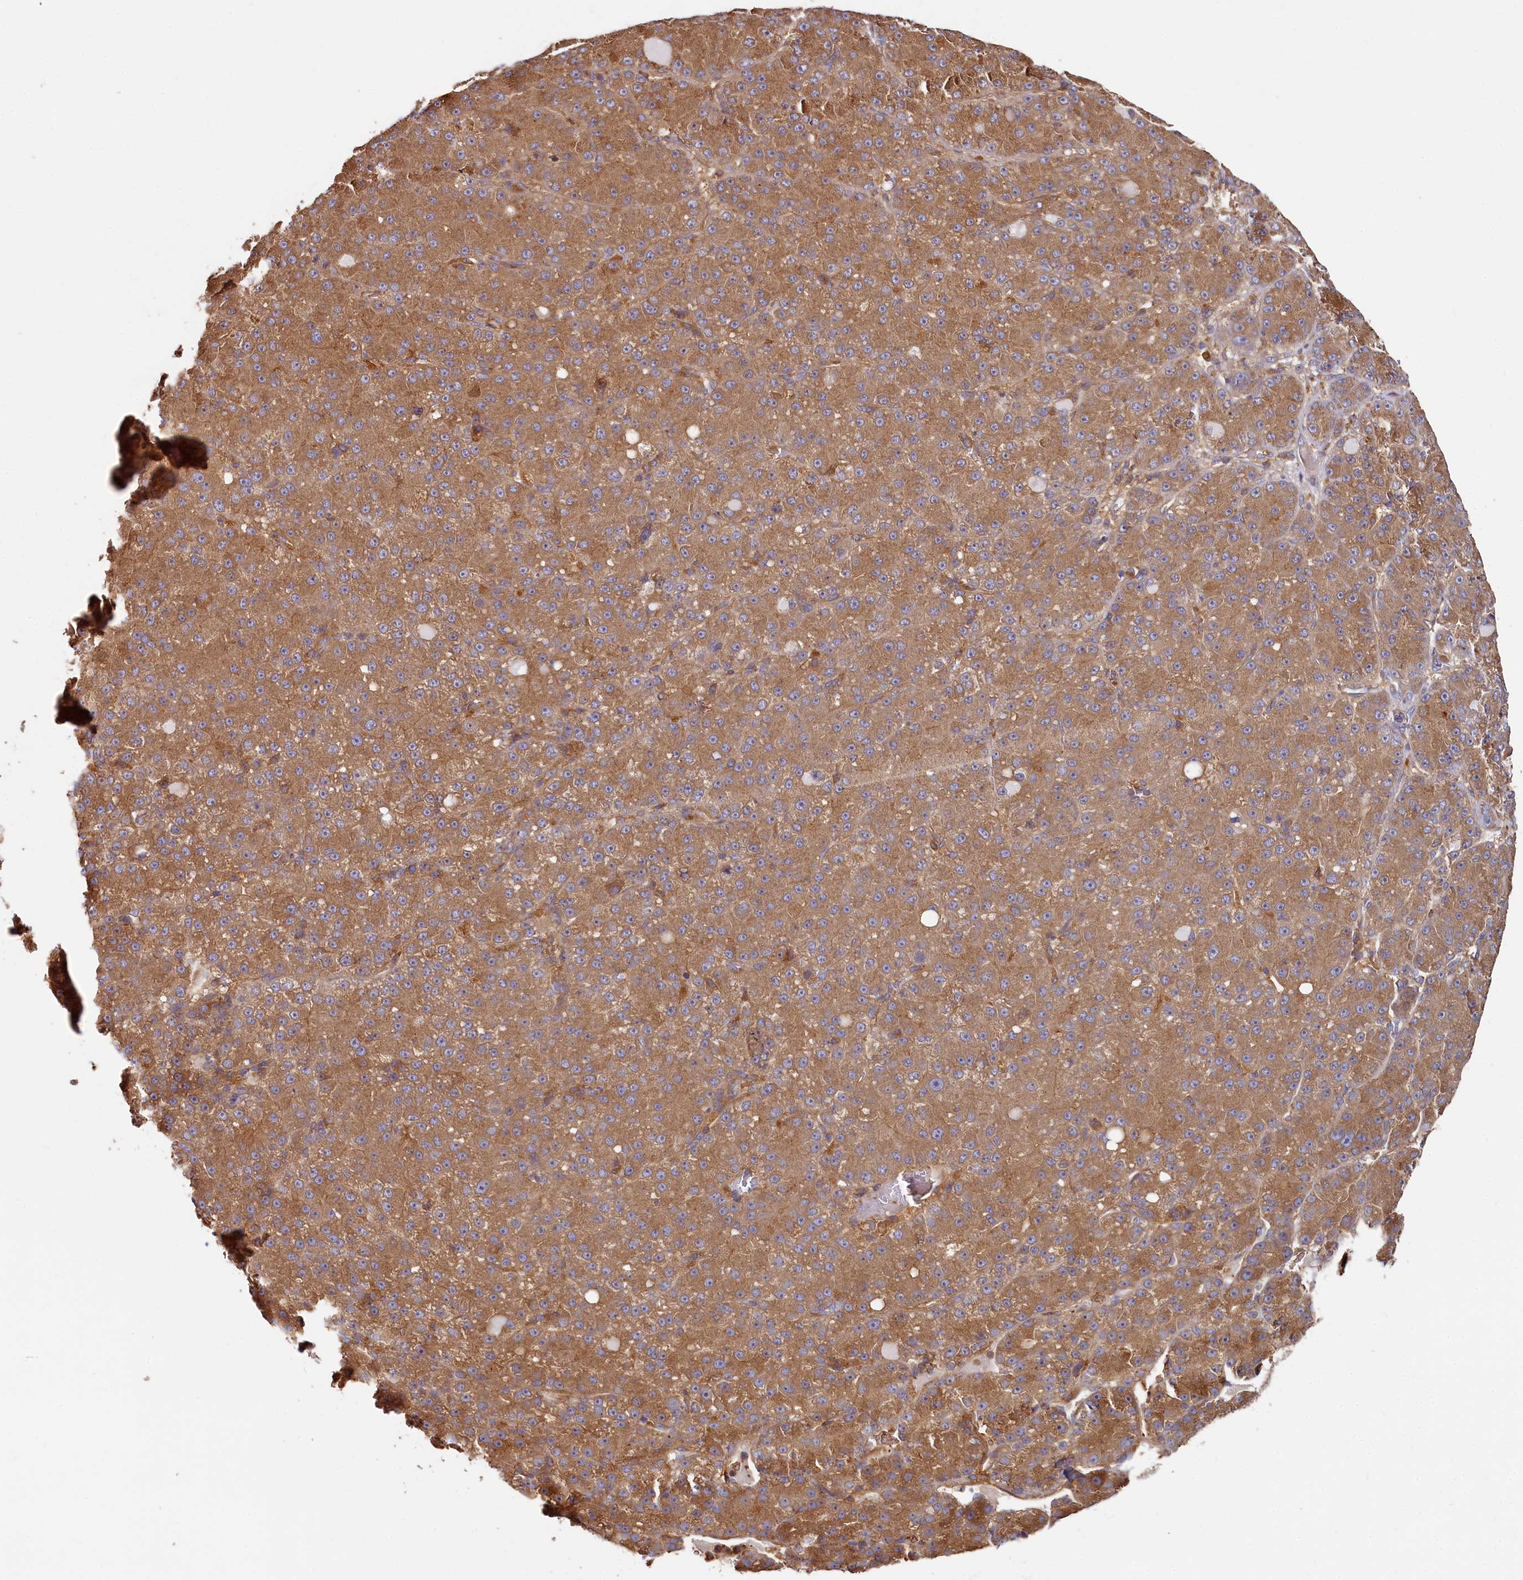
{"staining": {"intensity": "moderate", "quantity": ">75%", "location": "cytoplasmic/membranous"}, "tissue": "liver cancer", "cell_type": "Tumor cells", "image_type": "cancer", "snomed": [{"axis": "morphology", "description": "Carcinoma, Hepatocellular, NOS"}, {"axis": "topography", "description": "Liver"}], "caption": "This is a histology image of immunohistochemistry staining of liver hepatocellular carcinoma, which shows moderate staining in the cytoplasmic/membranous of tumor cells.", "gene": "PPIP5K1", "patient": {"sex": "male", "age": 67}}